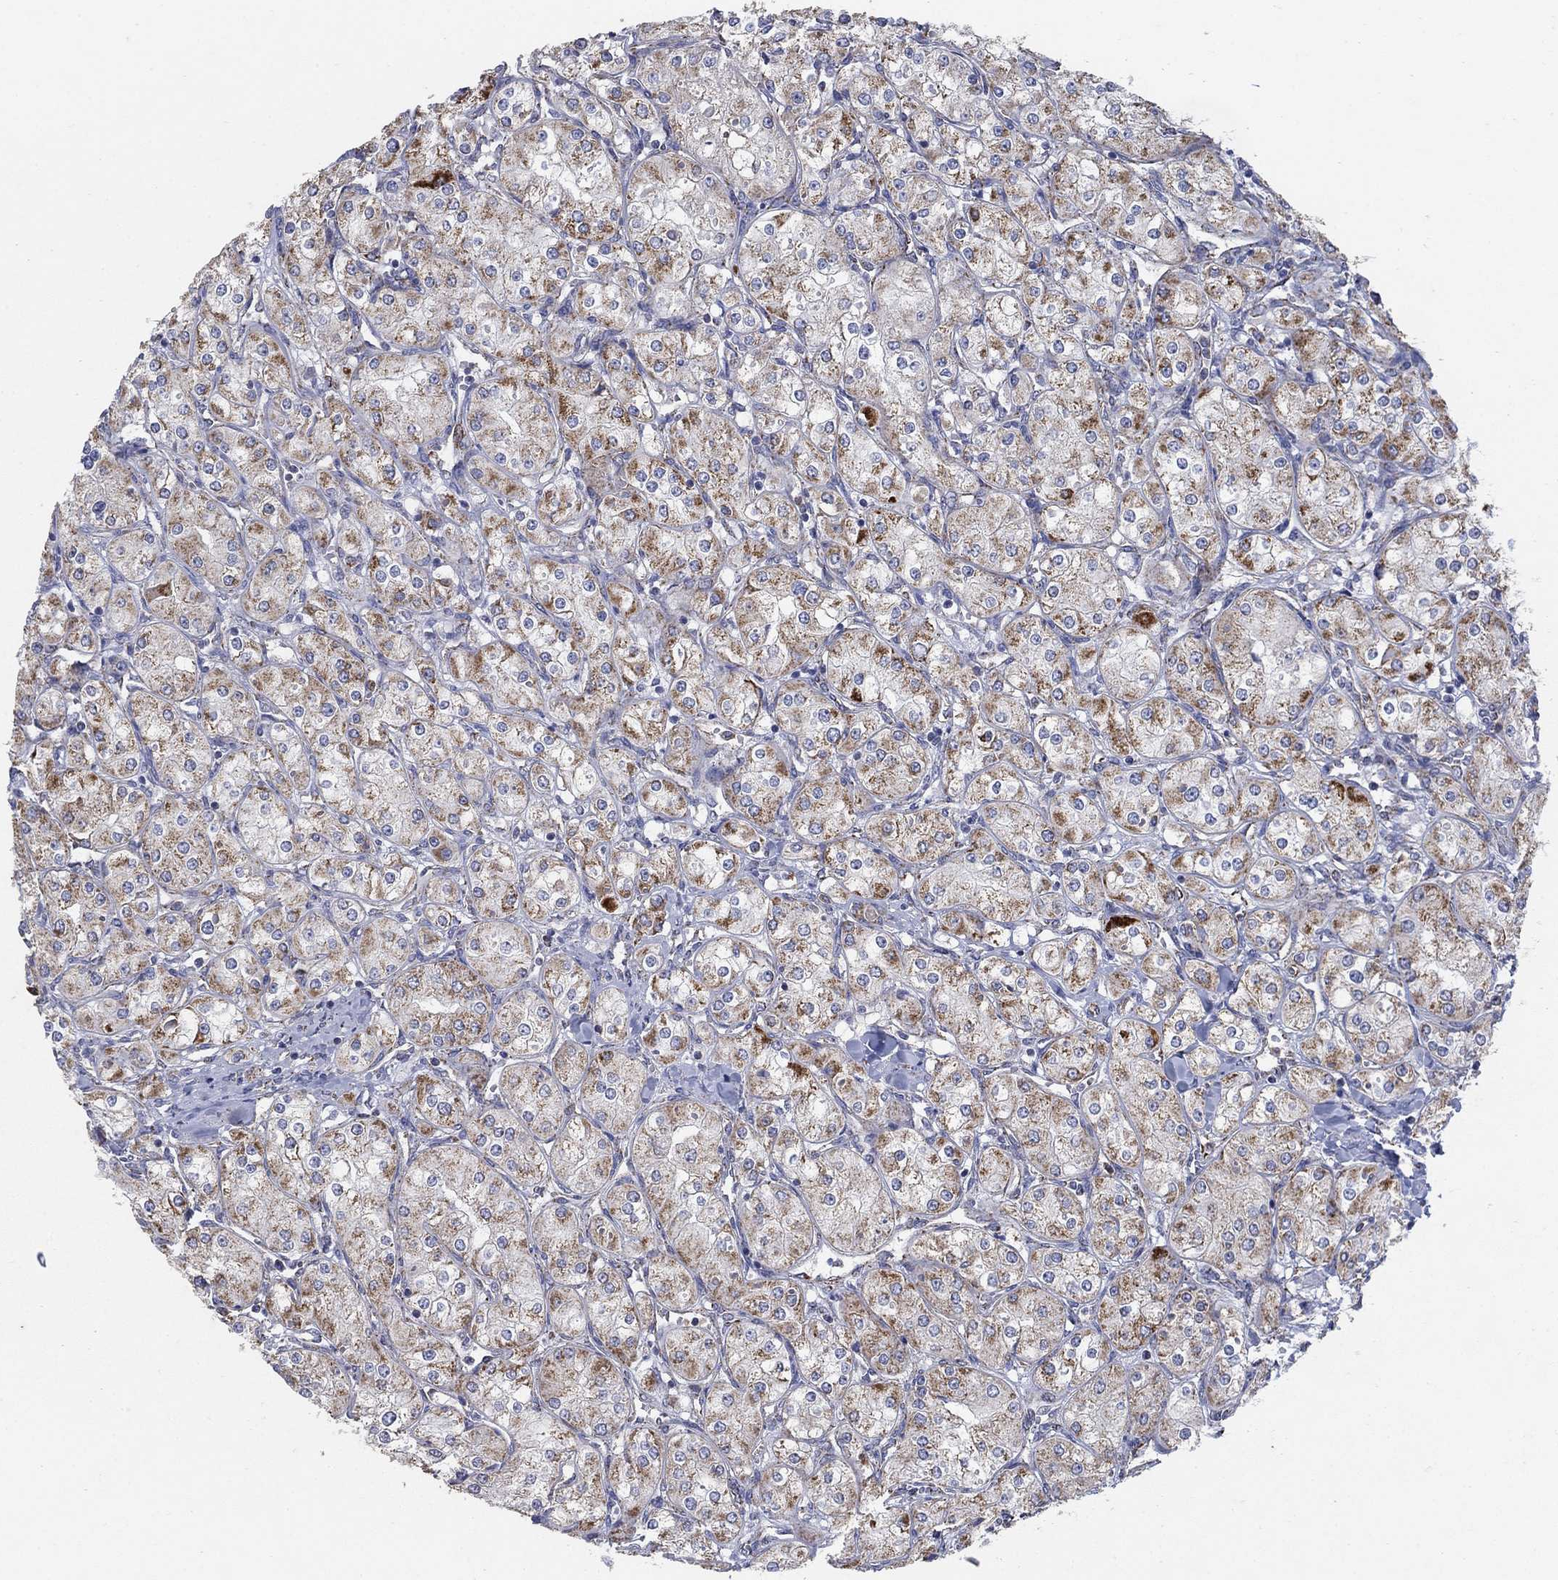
{"staining": {"intensity": "moderate", "quantity": "25%-75%", "location": "cytoplasmic/membranous"}, "tissue": "renal cancer", "cell_type": "Tumor cells", "image_type": "cancer", "snomed": [{"axis": "morphology", "description": "Adenocarcinoma, NOS"}, {"axis": "topography", "description": "Kidney"}], "caption": "Adenocarcinoma (renal) was stained to show a protein in brown. There is medium levels of moderate cytoplasmic/membranous positivity in about 25%-75% of tumor cells.", "gene": "PNPLA2", "patient": {"sex": "male", "age": 77}}